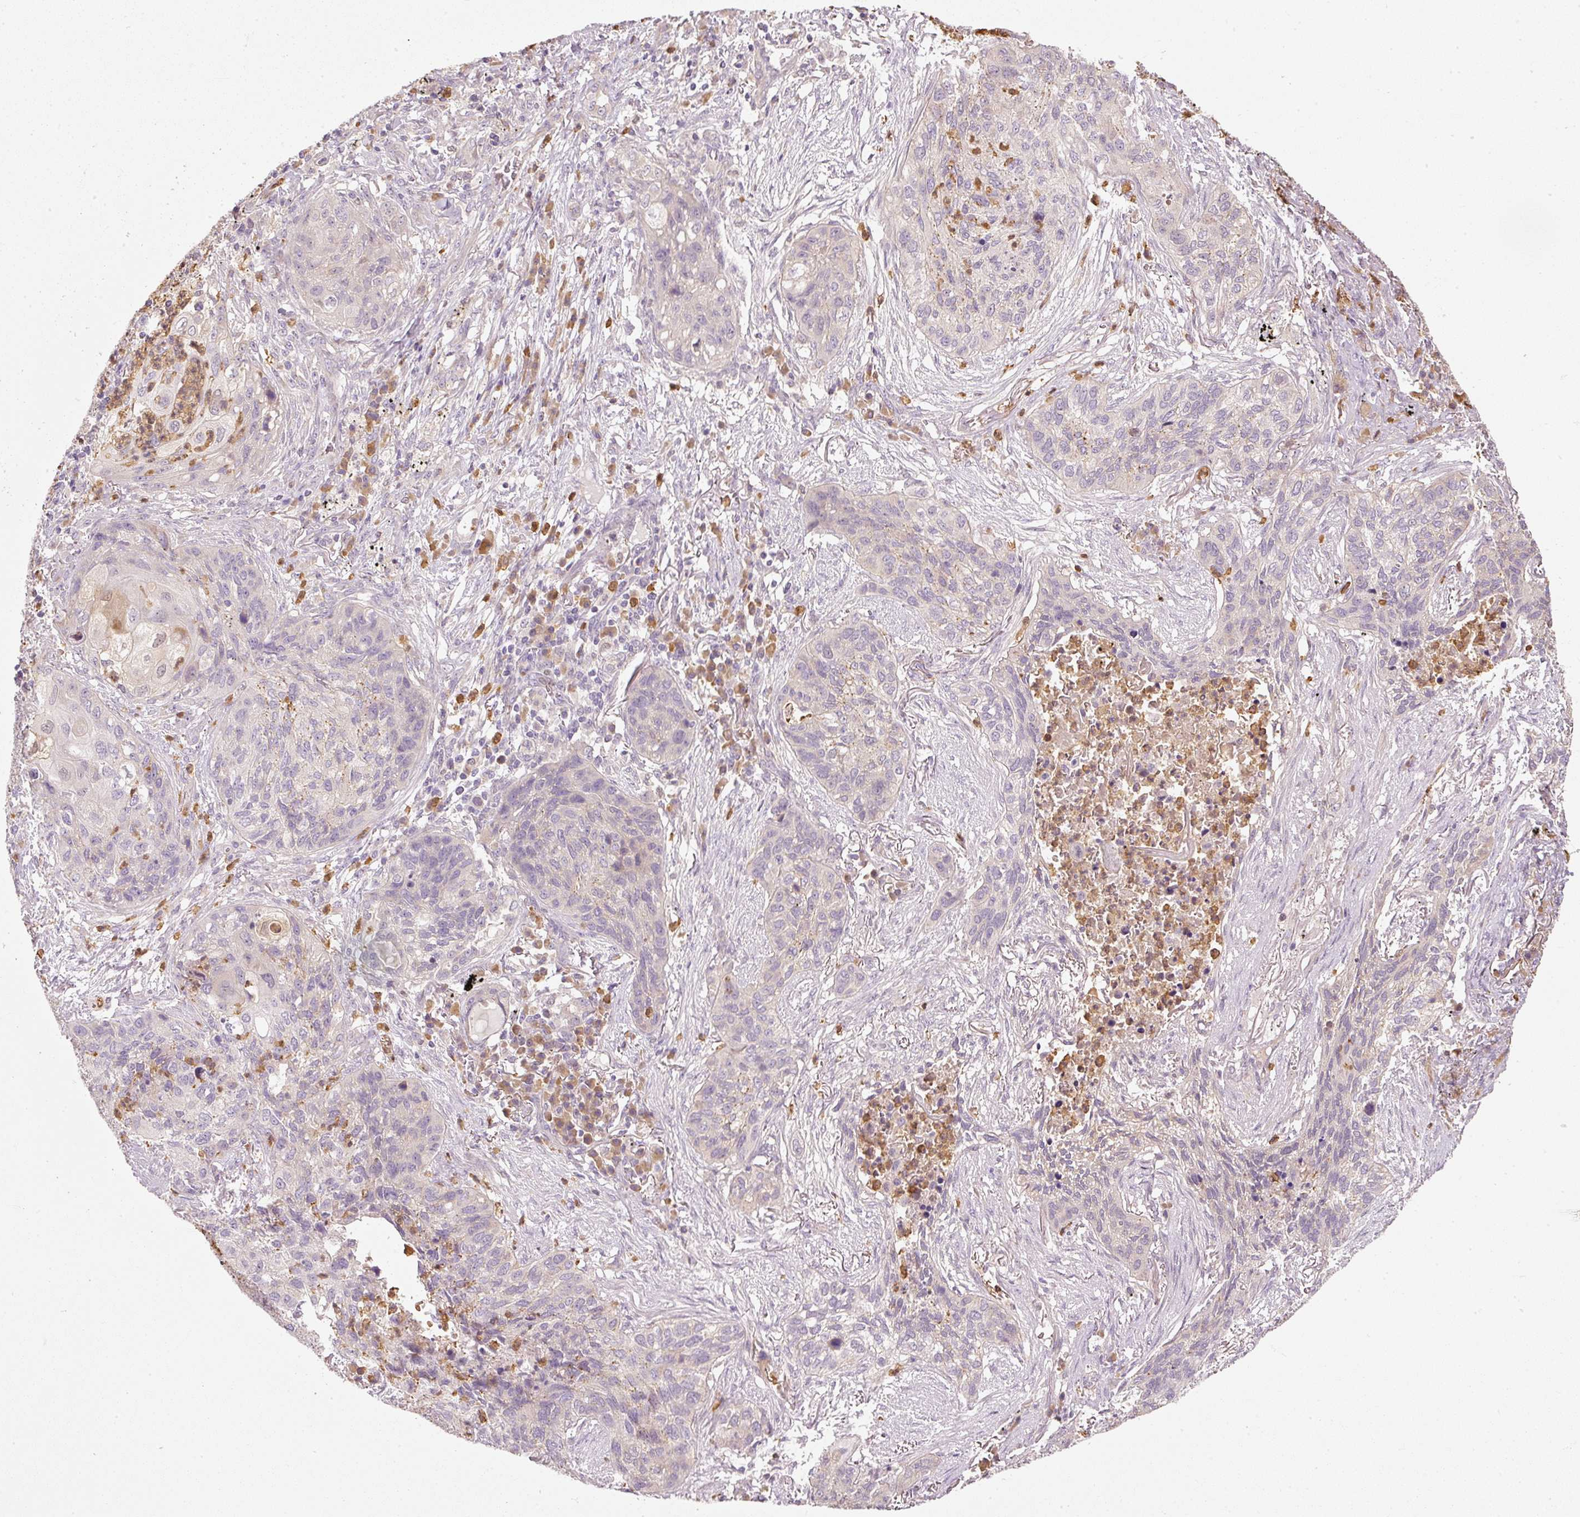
{"staining": {"intensity": "negative", "quantity": "none", "location": "none"}, "tissue": "lung cancer", "cell_type": "Tumor cells", "image_type": "cancer", "snomed": [{"axis": "morphology", "description": "Squamous cell carcinoma, NOS"}, {"axis": "topography", "description": "Lung"}], "caption": "An immunohistochemistry histopathology image of lung cancer is shown. There is no staining in tumor cells of lung cancer.", "gene": "CTTNBP2", "patient": {"sex": "female", "age": 63}}